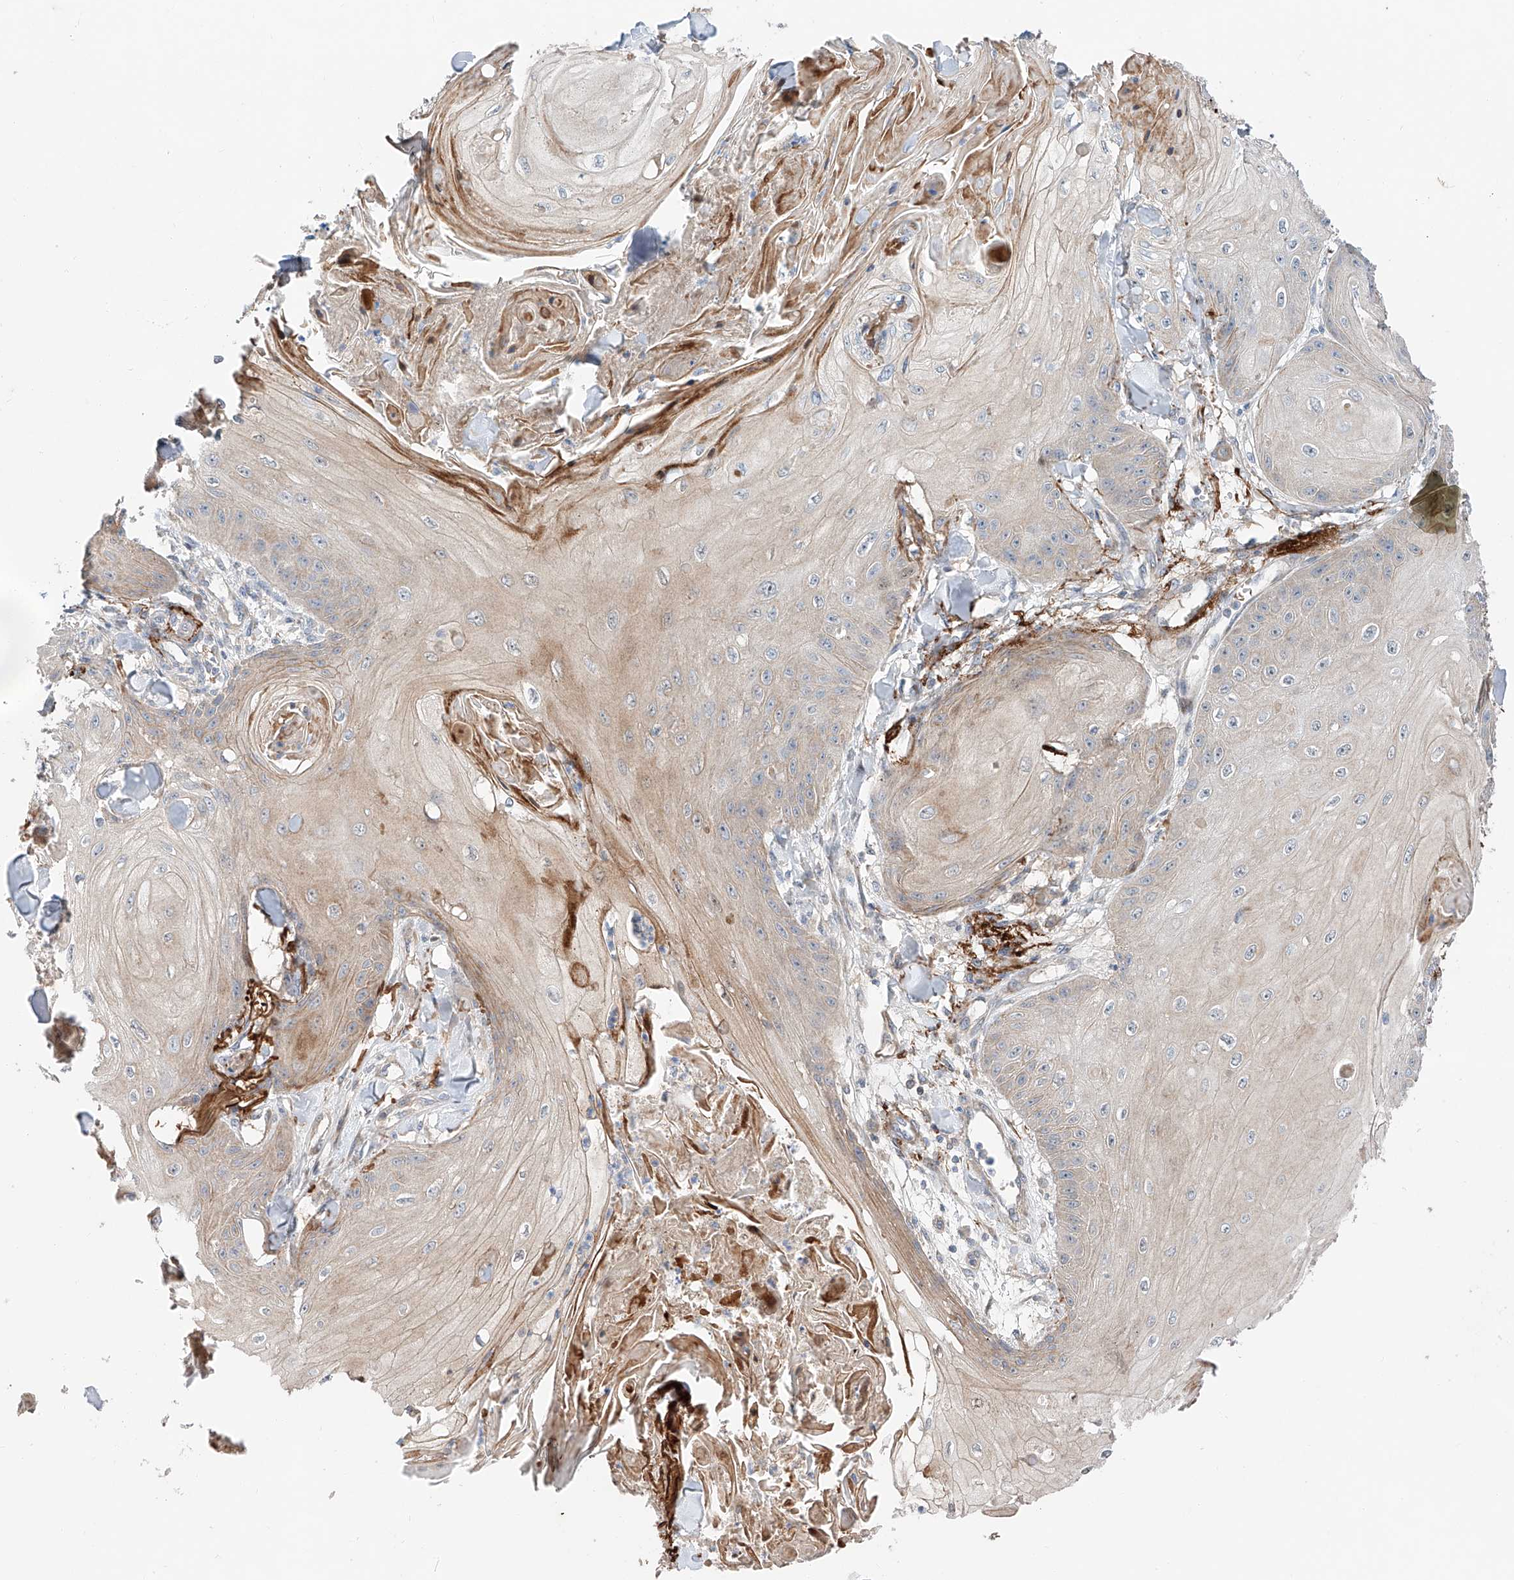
{"staining": {"intensity": "weak", "quantity": "<25%", "location": "cytoplasmic/membranous"}, "tissue": "skin cancer", "cell_type": "Tumor cells", "image_type": "cancer", "snomed": [{"axis": "morphology", "description": "Squamous cell carcinoma, NOS"}, {"axis": "topography", "description": "Skin"}], "caption": "A high-resolution photomicrograph shows immunohistochemistry staining of skin squamous cell carcinoma, which reveals no significant expression in tumor cells.", "gene": "USF3", "patient": {"sex": "male", "age": 74}}